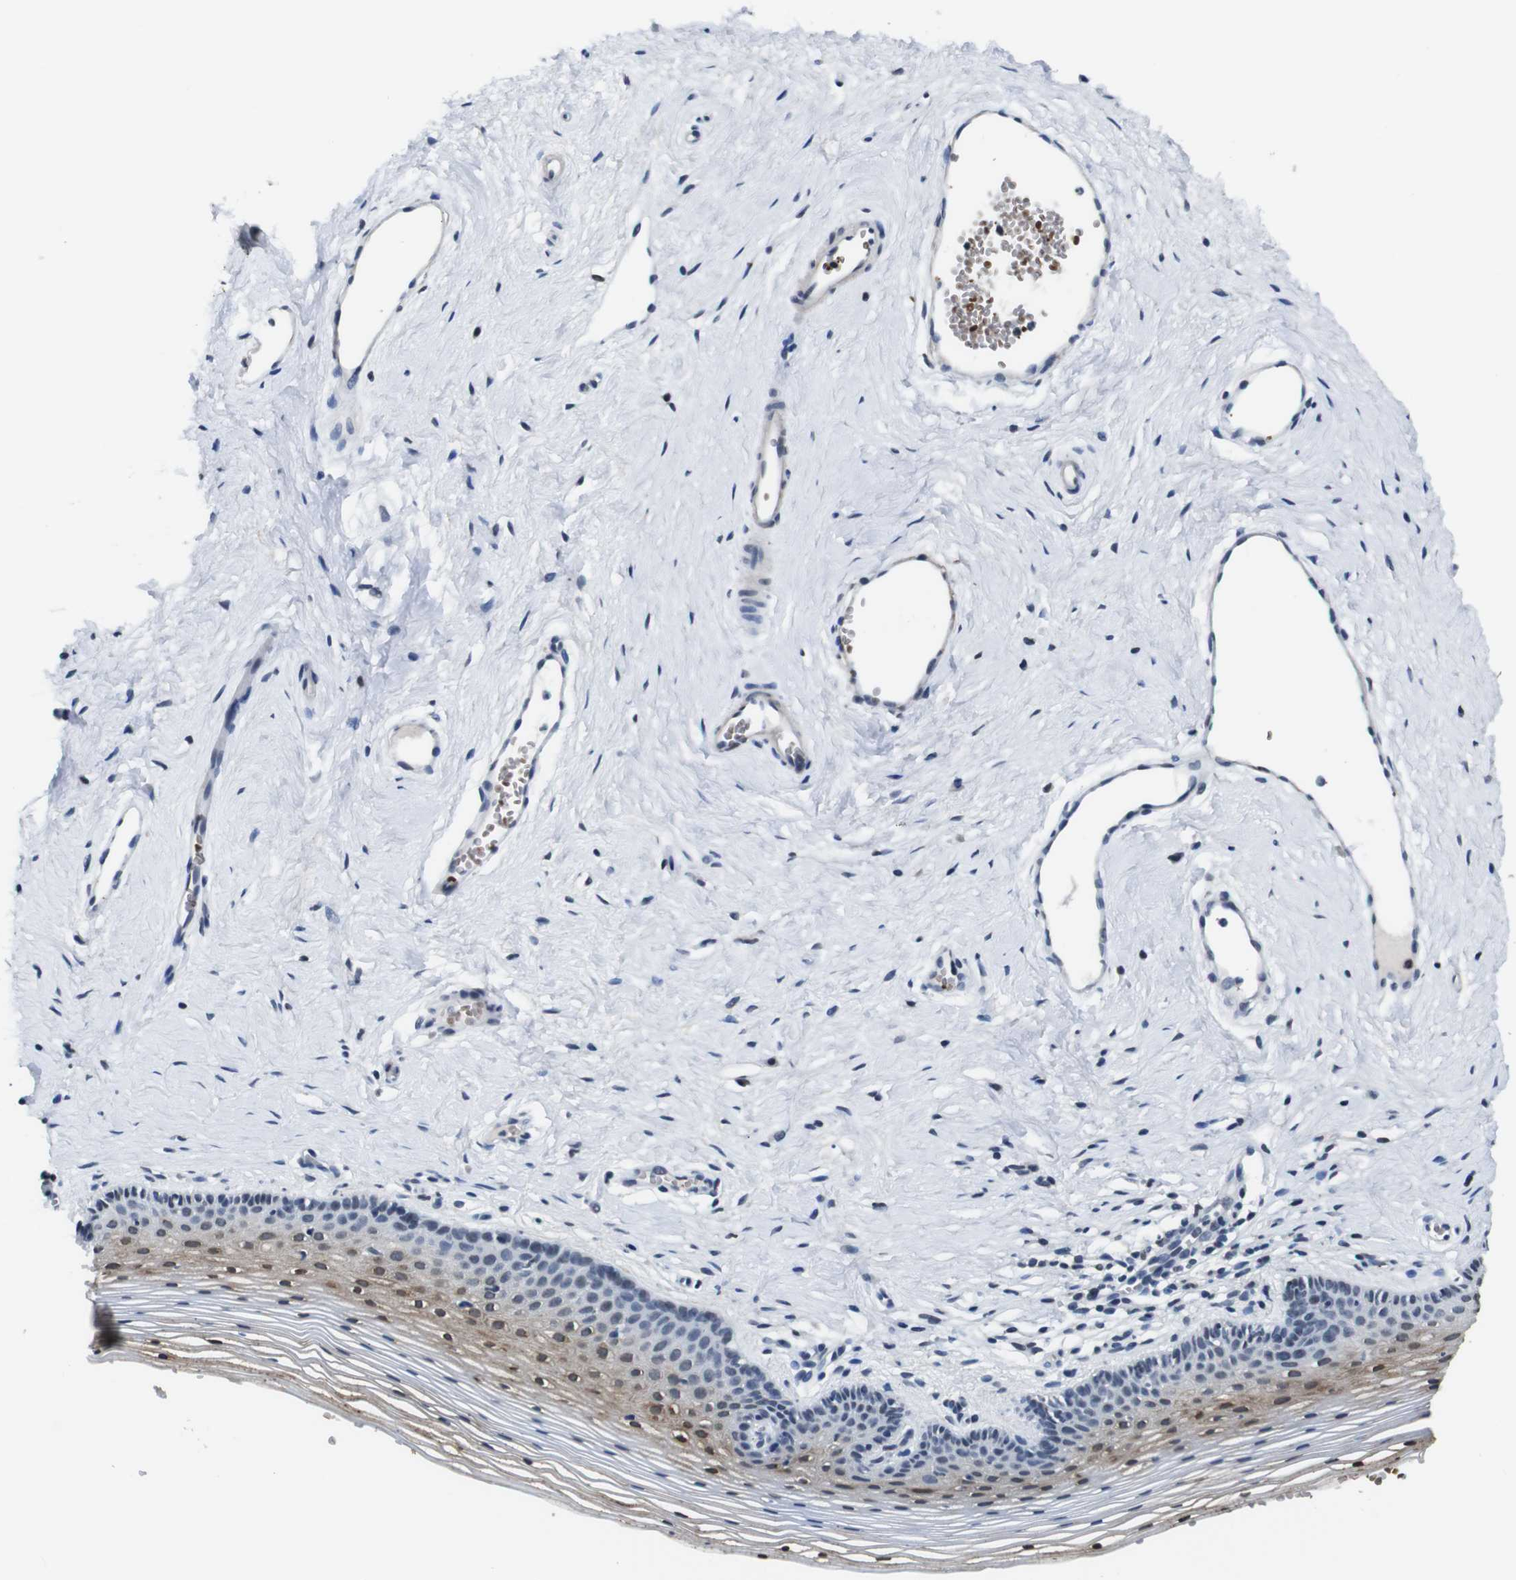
{"staining": {"intensity": "moderate", "quantity": "25%-75%", "location": "cytoplasmic/membranous,nuclear"}, "tissue": "vagina", "cell_type": "Squamous epithelial cells", "image_type": "normal", "snomed": [{"axis": "morphology", "description": "Normal tissue, NOS"}, {"axis": "topography", "description": "Vagina"}], "caption": "Brown immunohistochemical staining in unremarkable human vagina reveals moderate cytoplasmic/membranous,nuclear positivity in about 25%-75% of squamous epithelial cells.", "gene": "ILDR2", "patient": {"sex": "female", "age": 32}}